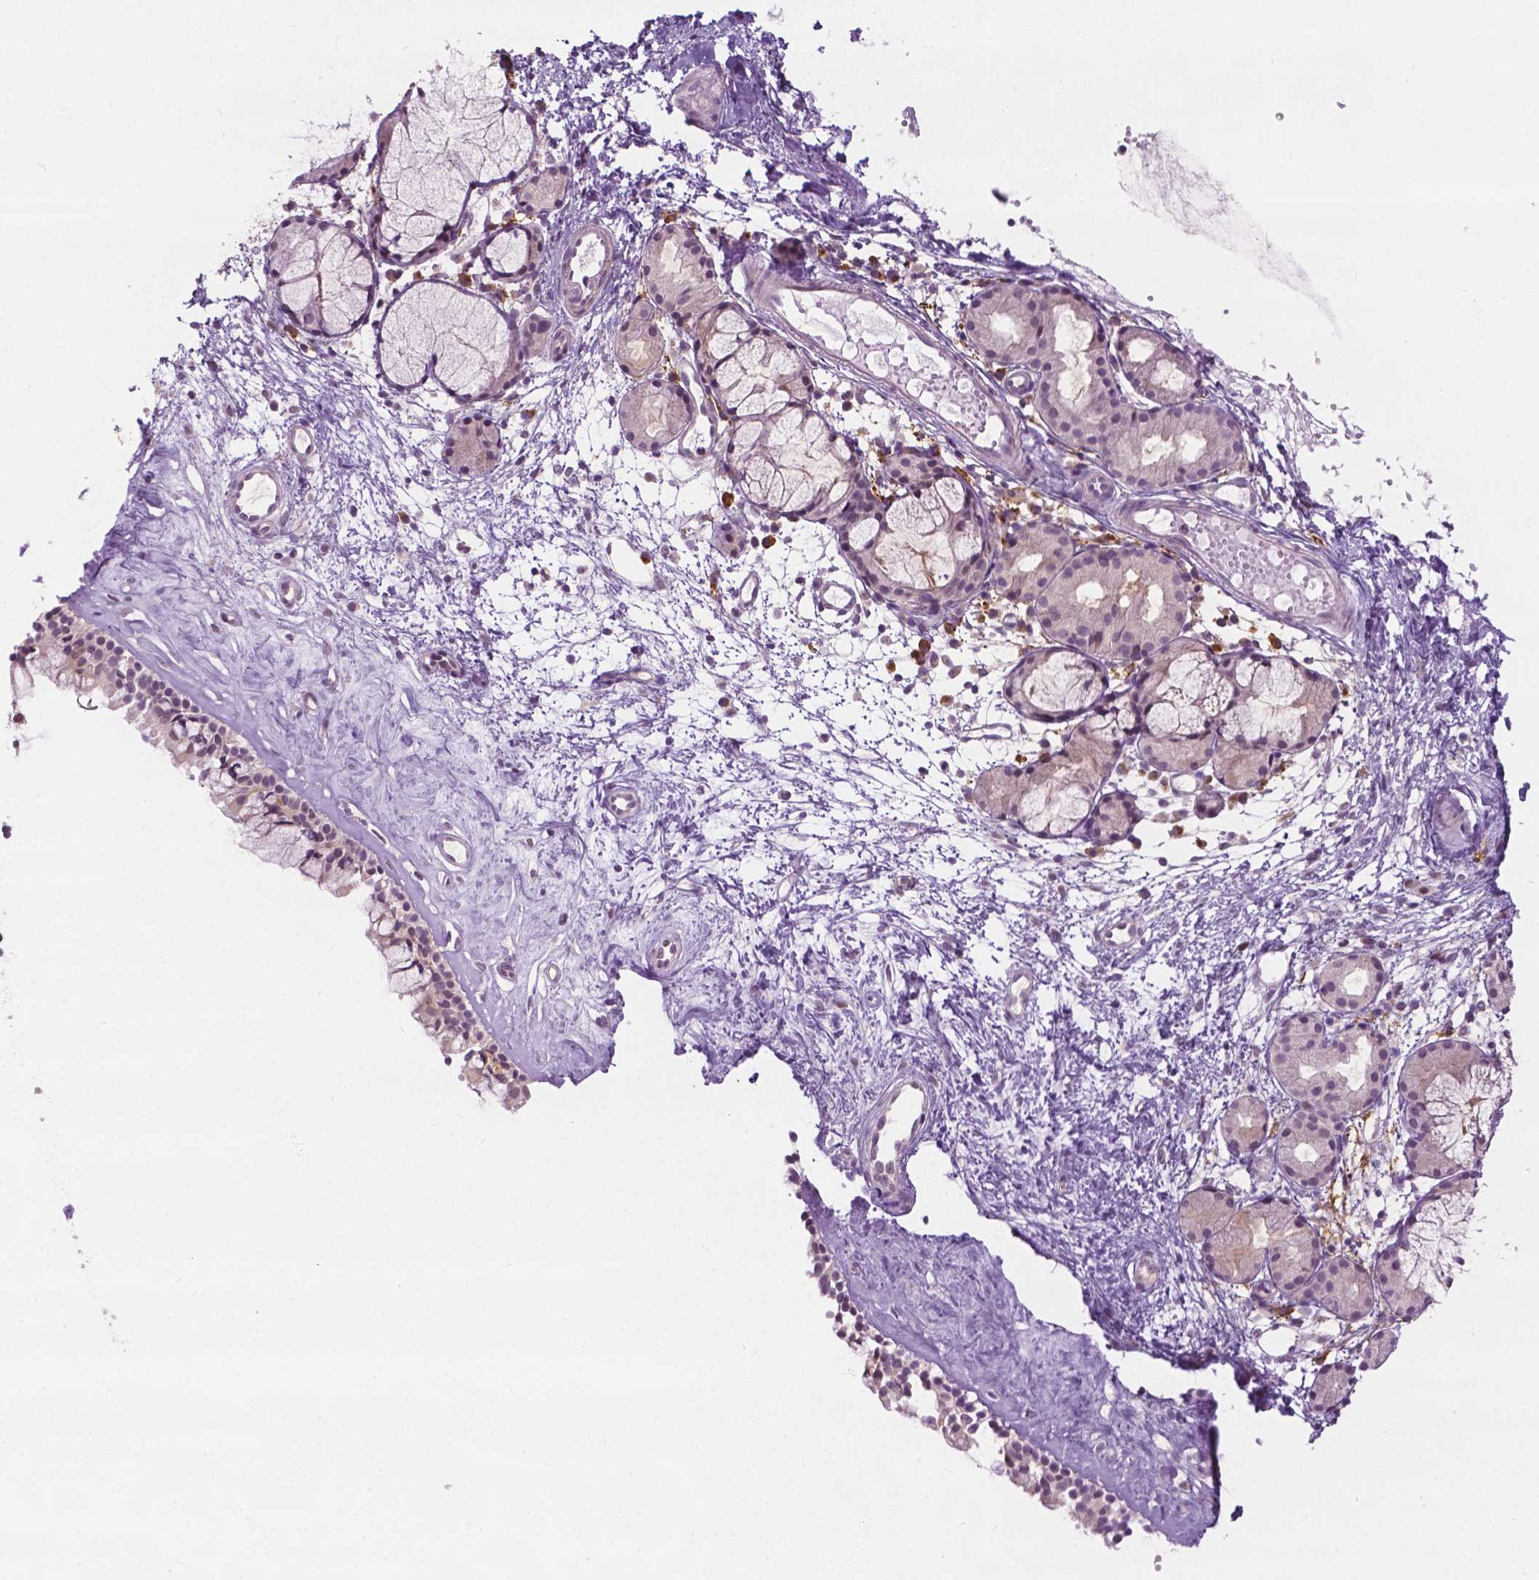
{"staining": {"intensity": "weak", "quantity": "25%-75%", "location": "nuclear"}, "tissue": "nasopharynx", "cell_type": "Respiratory epithelial cells", "image_type": "normal", "snomed": [{"axis": "morphology", "description": "Normal tissue, NOS"}, {"axis": "topography", "description": "Nasopharynx"}], "caption": "Protein staining shows weak nuclear expression in about 25%-75% of respiratory epithelial cells in normal nasopharynx. (IHC, brightfield microscopy, high magnification).", "gene": "DENND4A", "patient": {"sex": "female", "age": 52}}